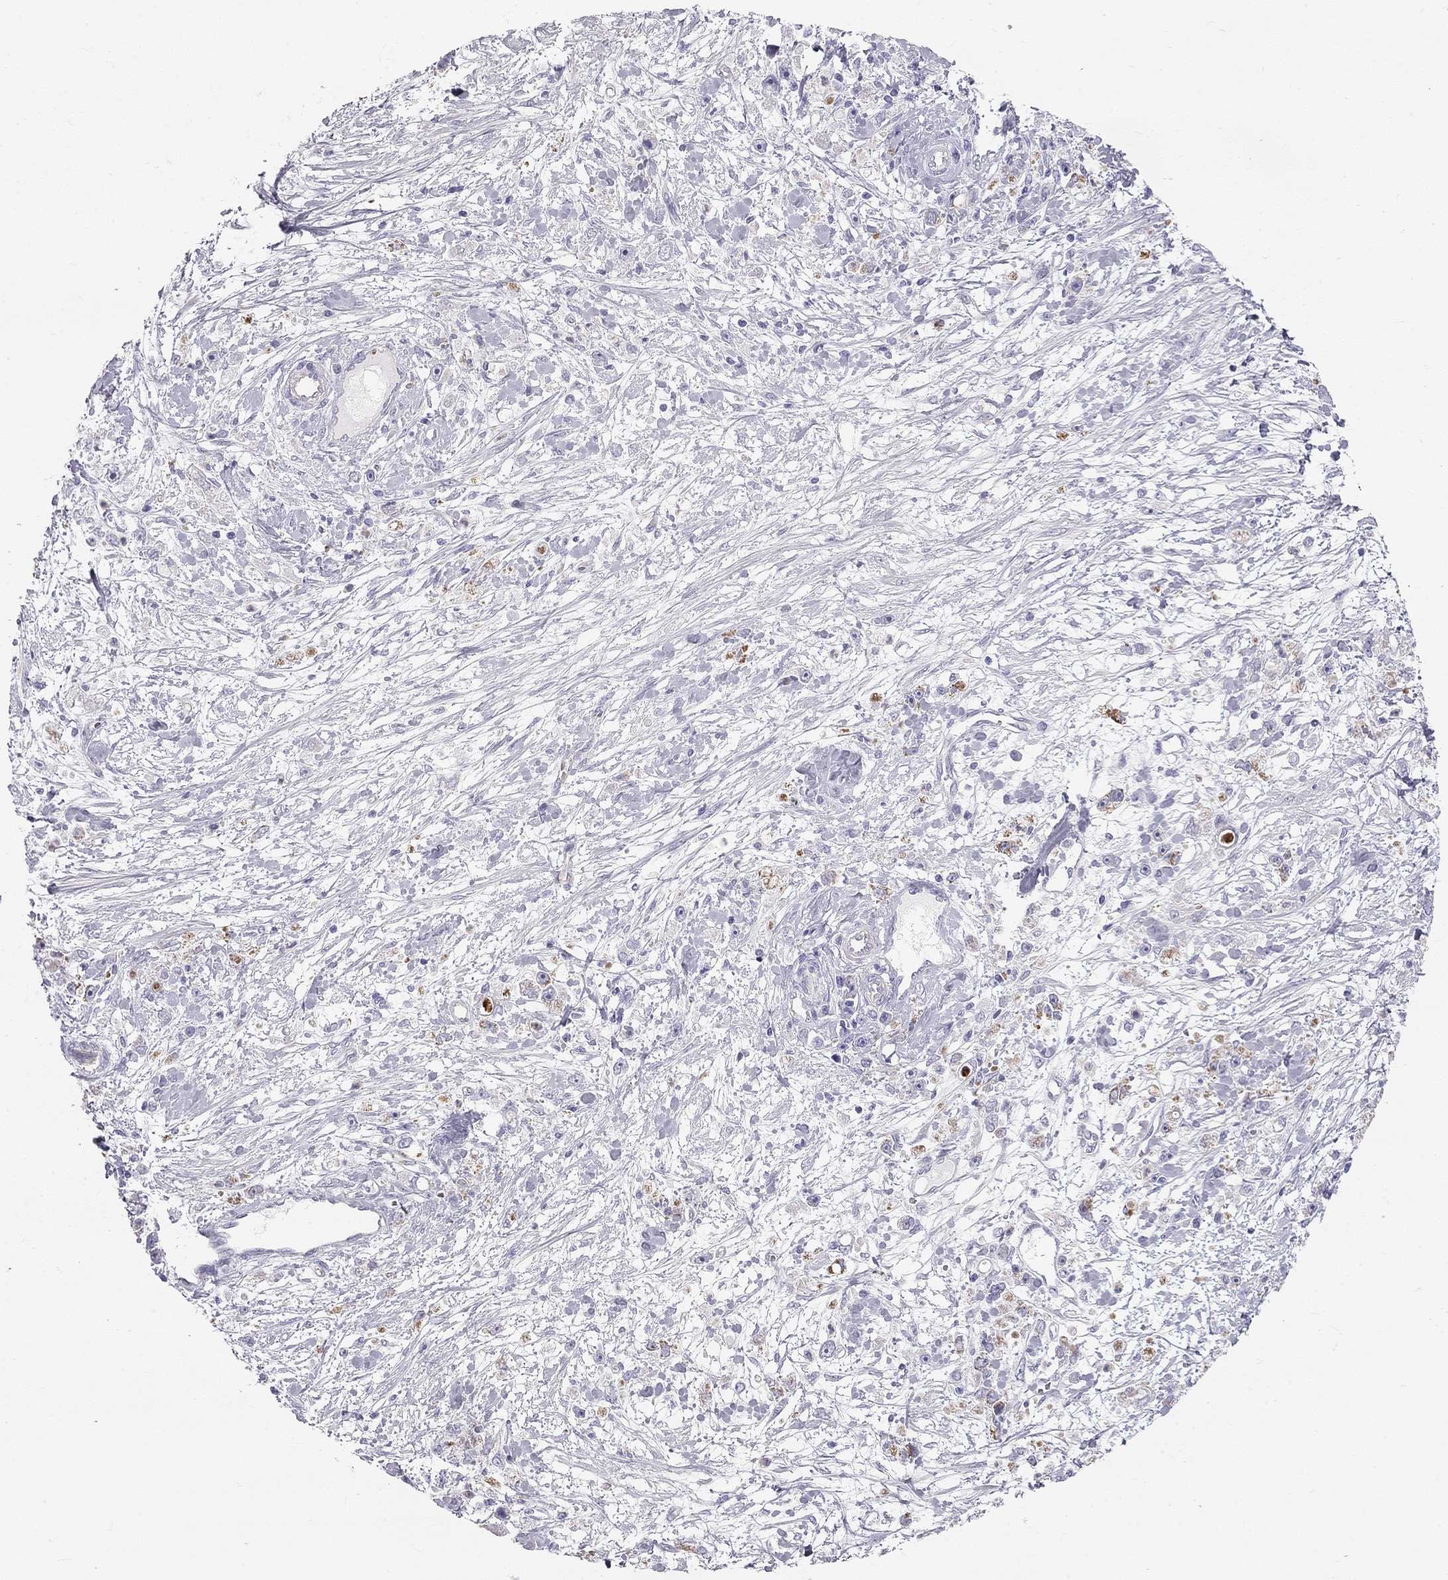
{"staining": {"intensity": "negative", "quantity": "none", "location": "none"}, "tissue": "stomach cancer", "cell_type": "Tumor cells", "image_type": "cancer", "snomed": [{"axis": "morphology", "description": "Adenocarcinoma, NOS"}, {"axis": "topography", "description": "Stomach"}], "caption": "DAB immunohistochemical staining of adenocarcinoma (stomach) exhibits no significant positivity in tumor cells.", "gene": "TDRD6", "patient": {"sex": "female", "age": 59}}